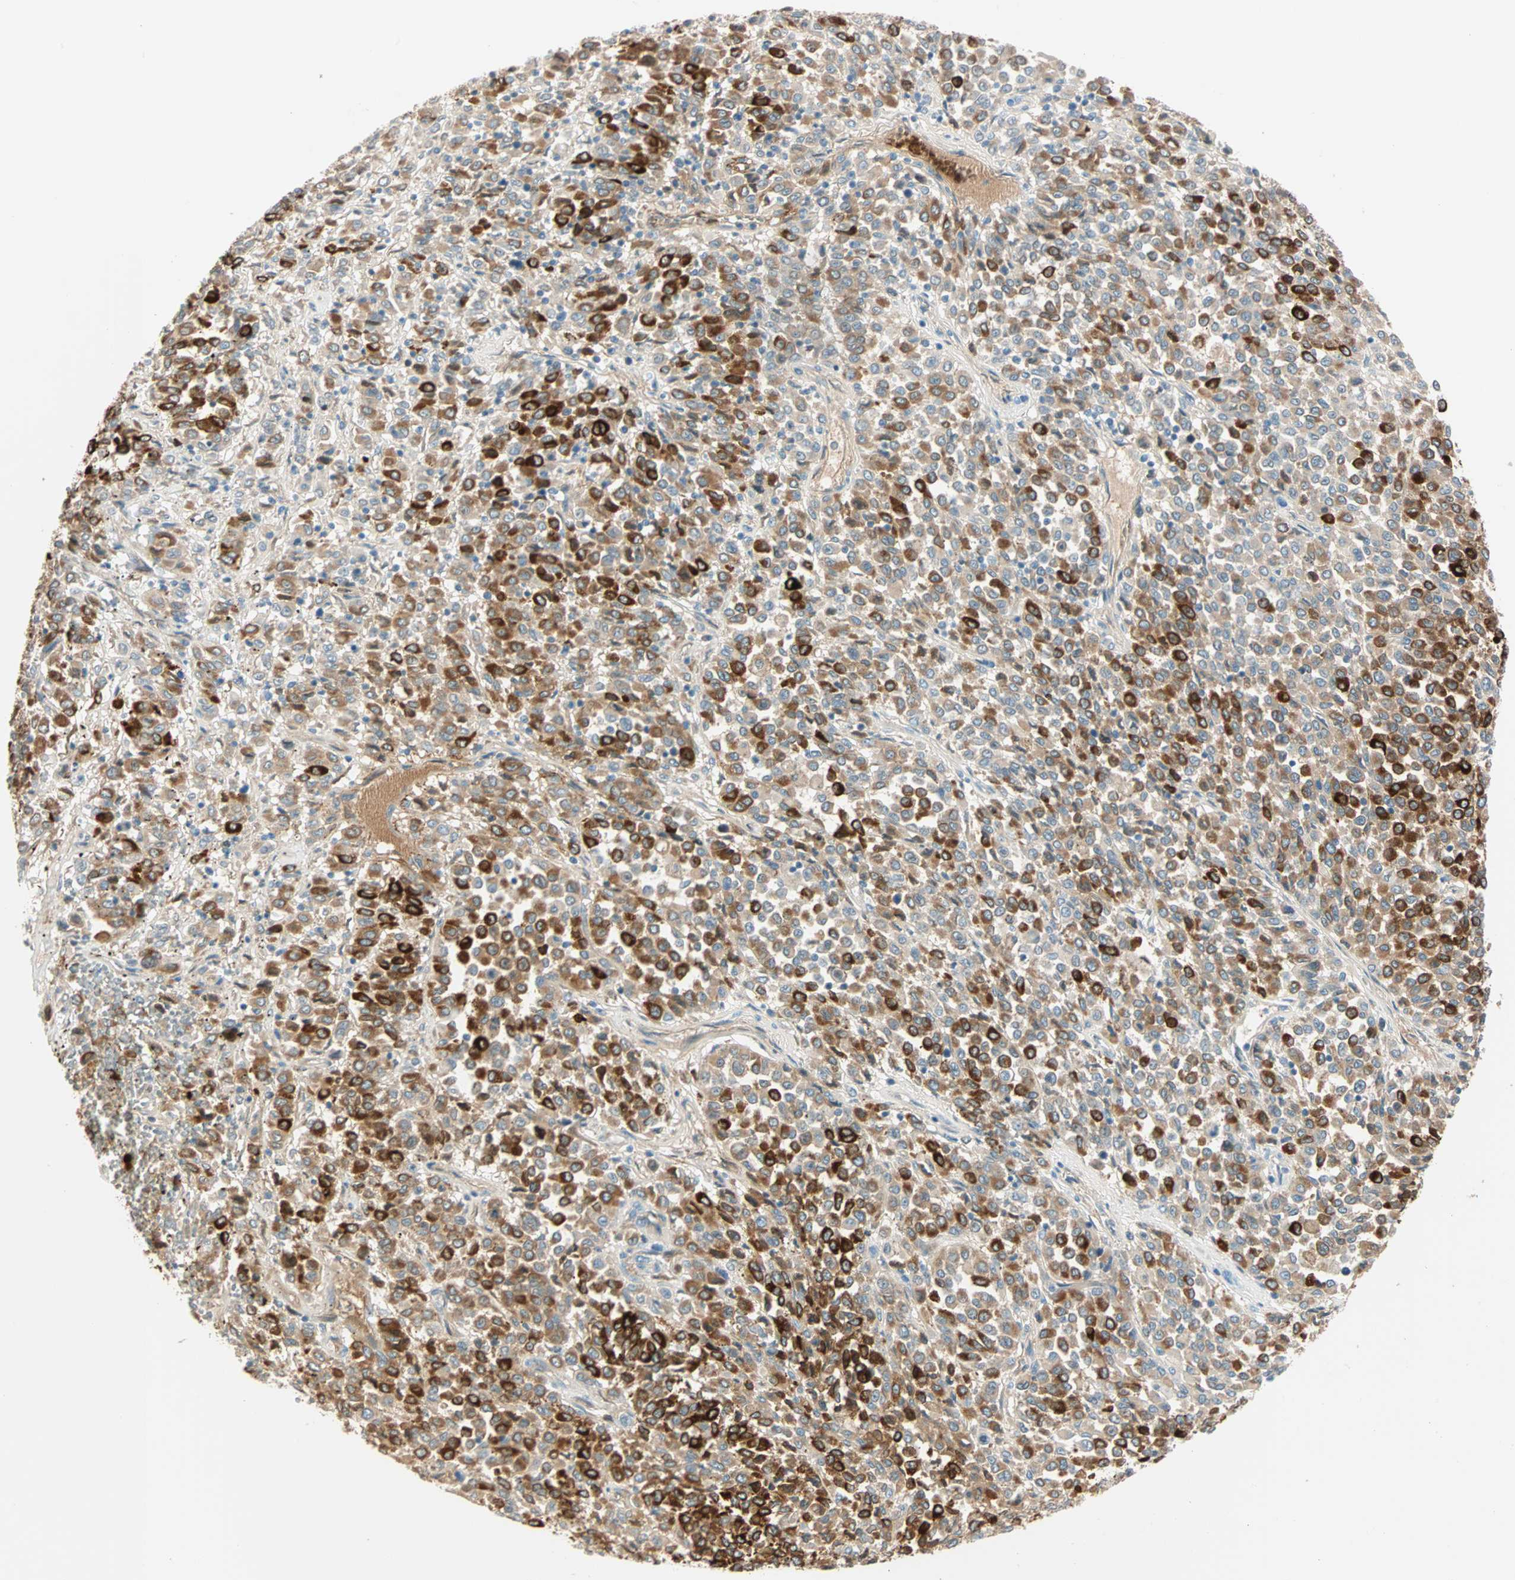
{"staining": {"intensity": "strong", "quantity": "25%-75%", "location": "cytoplasmic/membranous,nuclear"}, "tissue": "melanoma", "cell_type": "Tumor cells", "image_type": "cancer", "snomed": [{"axis": "morphology", "description": "Malignant melanoma, Metastatic site"}, {"axis": "topography", "description": "Pancreas"}], "caption": "The histopathology image demonstrates staining of malignant melanoma (metastatic site), revealing strong cytoplasmic/membranous and nuclear protein expression (brown color) within tumor cells. (brown staining indicates protein expression, while blue staining denotes nuclei).", "gene": "BCAN", "patient": {"sex": "female", "age": 30}}